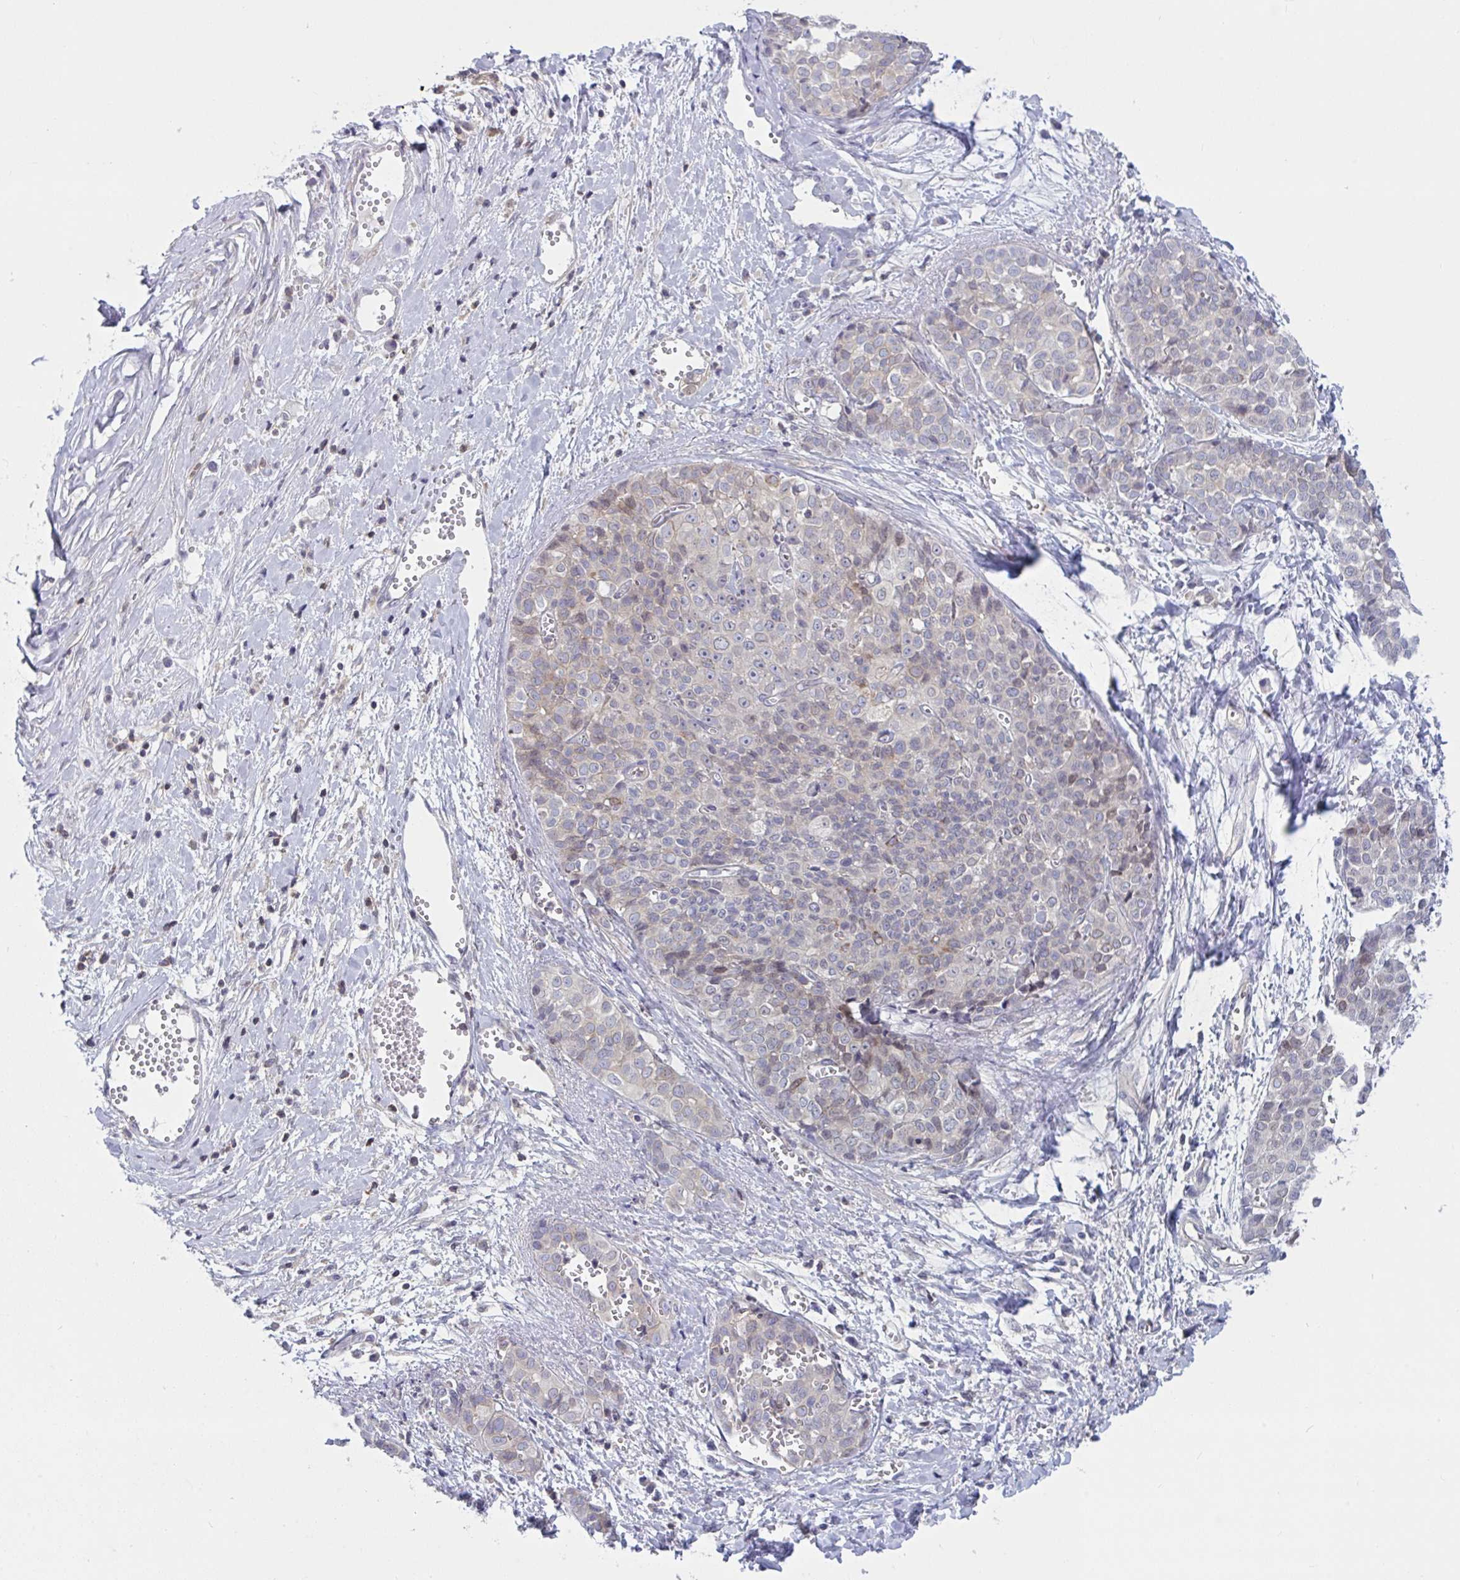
{"staining": {"intensity": "weak", "quantity": "<25%", "location": "cytoplasmic/membranous"}, "tissue": "liver cancer", "cell_type": "Tumor cells", "image_type": "cancer", "snomed": [{"axis": "morphology", "description": "Cholangiocarcinoma"}, {"axis": "topography", "description": "Liver"}], "caption": "IHC micrograph of neoplastic tissue: liver cholangiocarcinoma stained with DAB exhibits no significant protein expression in tumor cells.", "gene": "TANK", "patient": {"sex": "female", "age": 77}}